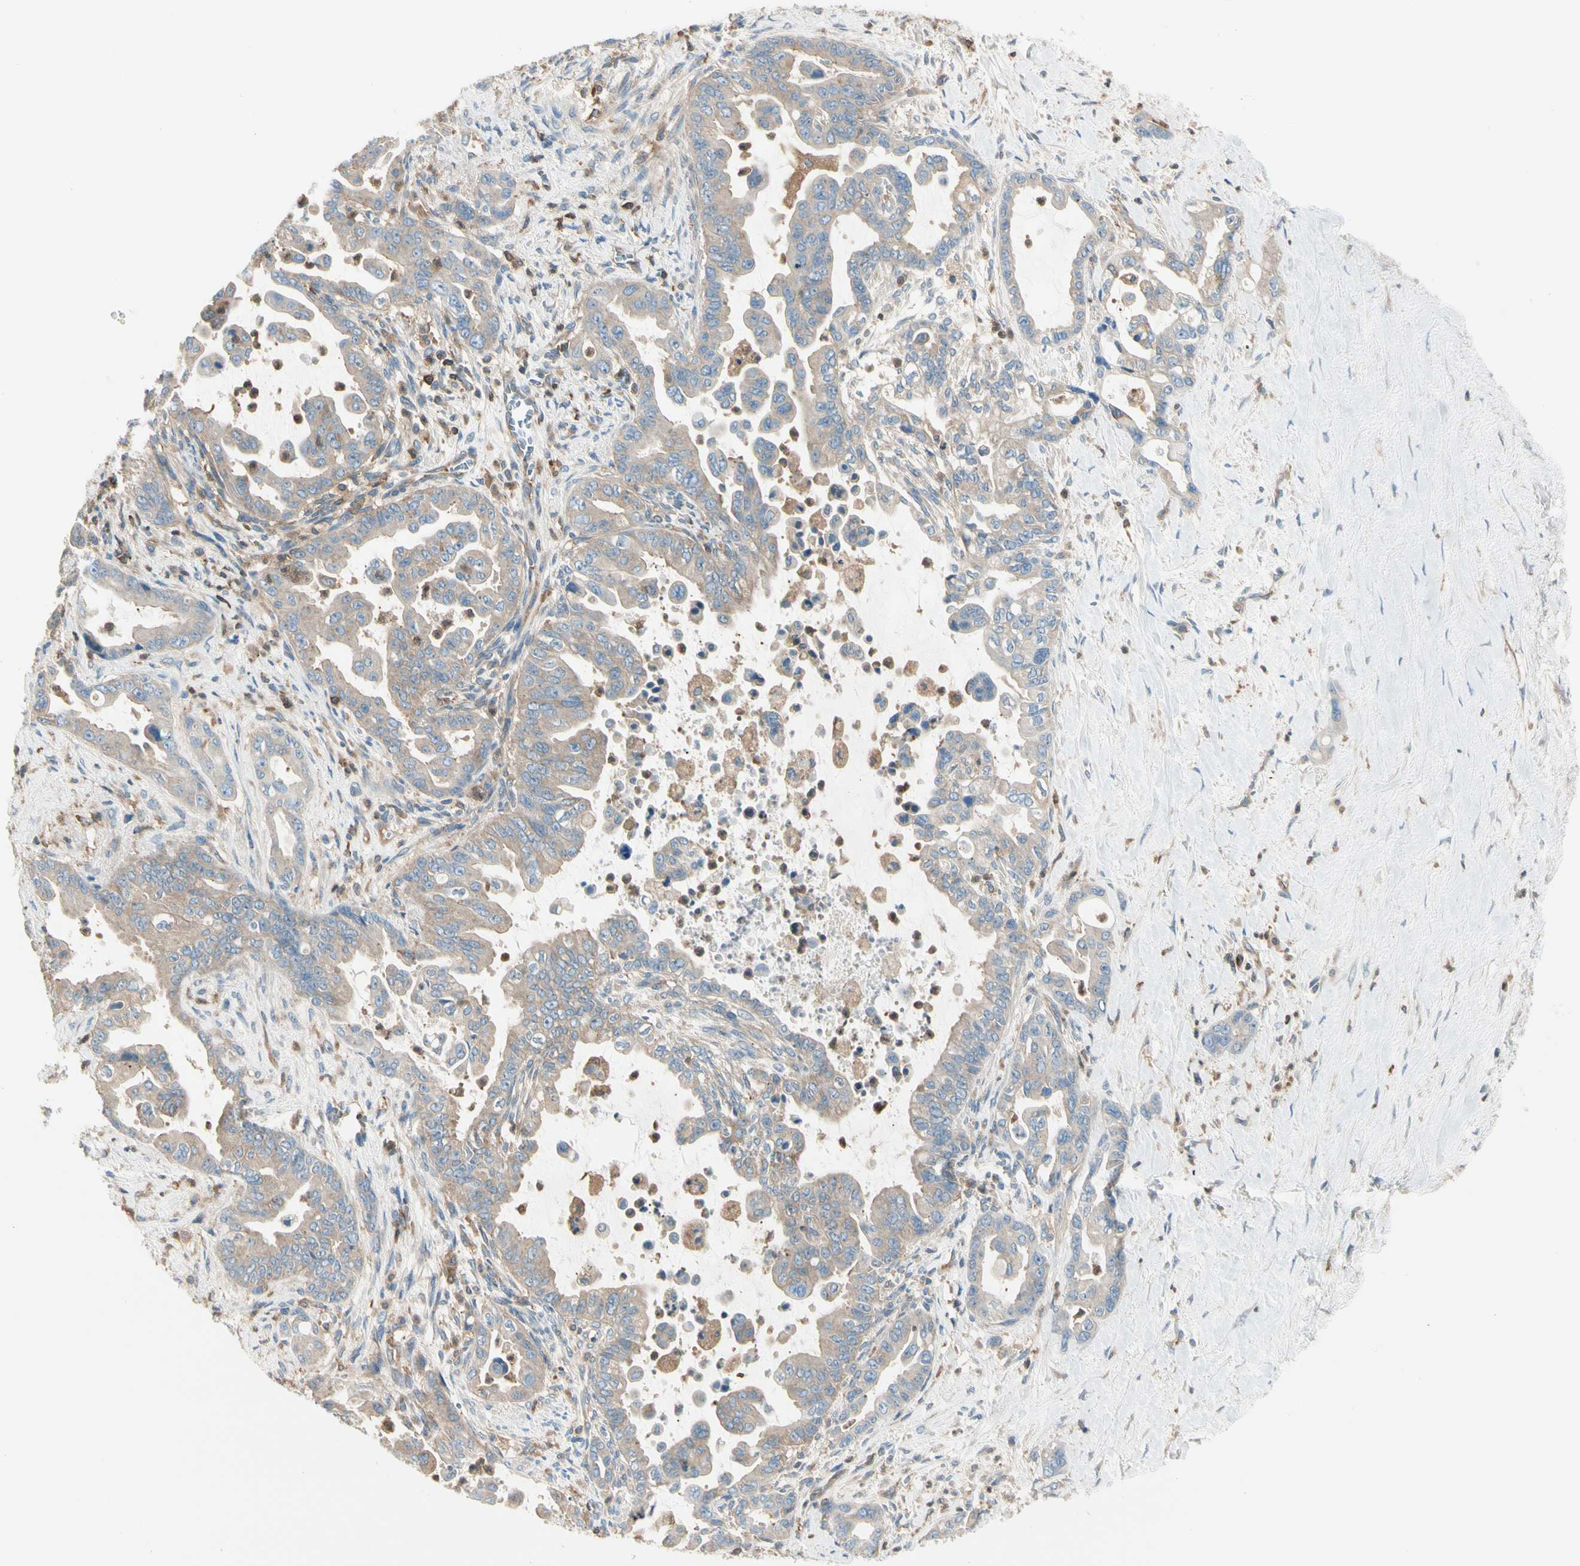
{"staining": {"intensity": "weak", "quantity": ">75%", "location": "cytoplasmic/membranous"}, "tissue": "pancreatic cancer", "cell_type": "Tumor cells", "image_type": "cancer", "snomed": [{"axis": "morphology", "description": "Adenocarcinoma, NOS"}, {"axis": "topography", "description": "Pancreas"}], "caption": "Protein analysis of pancreatic cancer tissue reveals weak cytoplasmic/membranous staining in about >75% of tumor cells. (Brightfield microscopy of DAB IHC at high magnification).", "gene": "CAPZA2", "patient": {"sex": "male", "age": 70}}